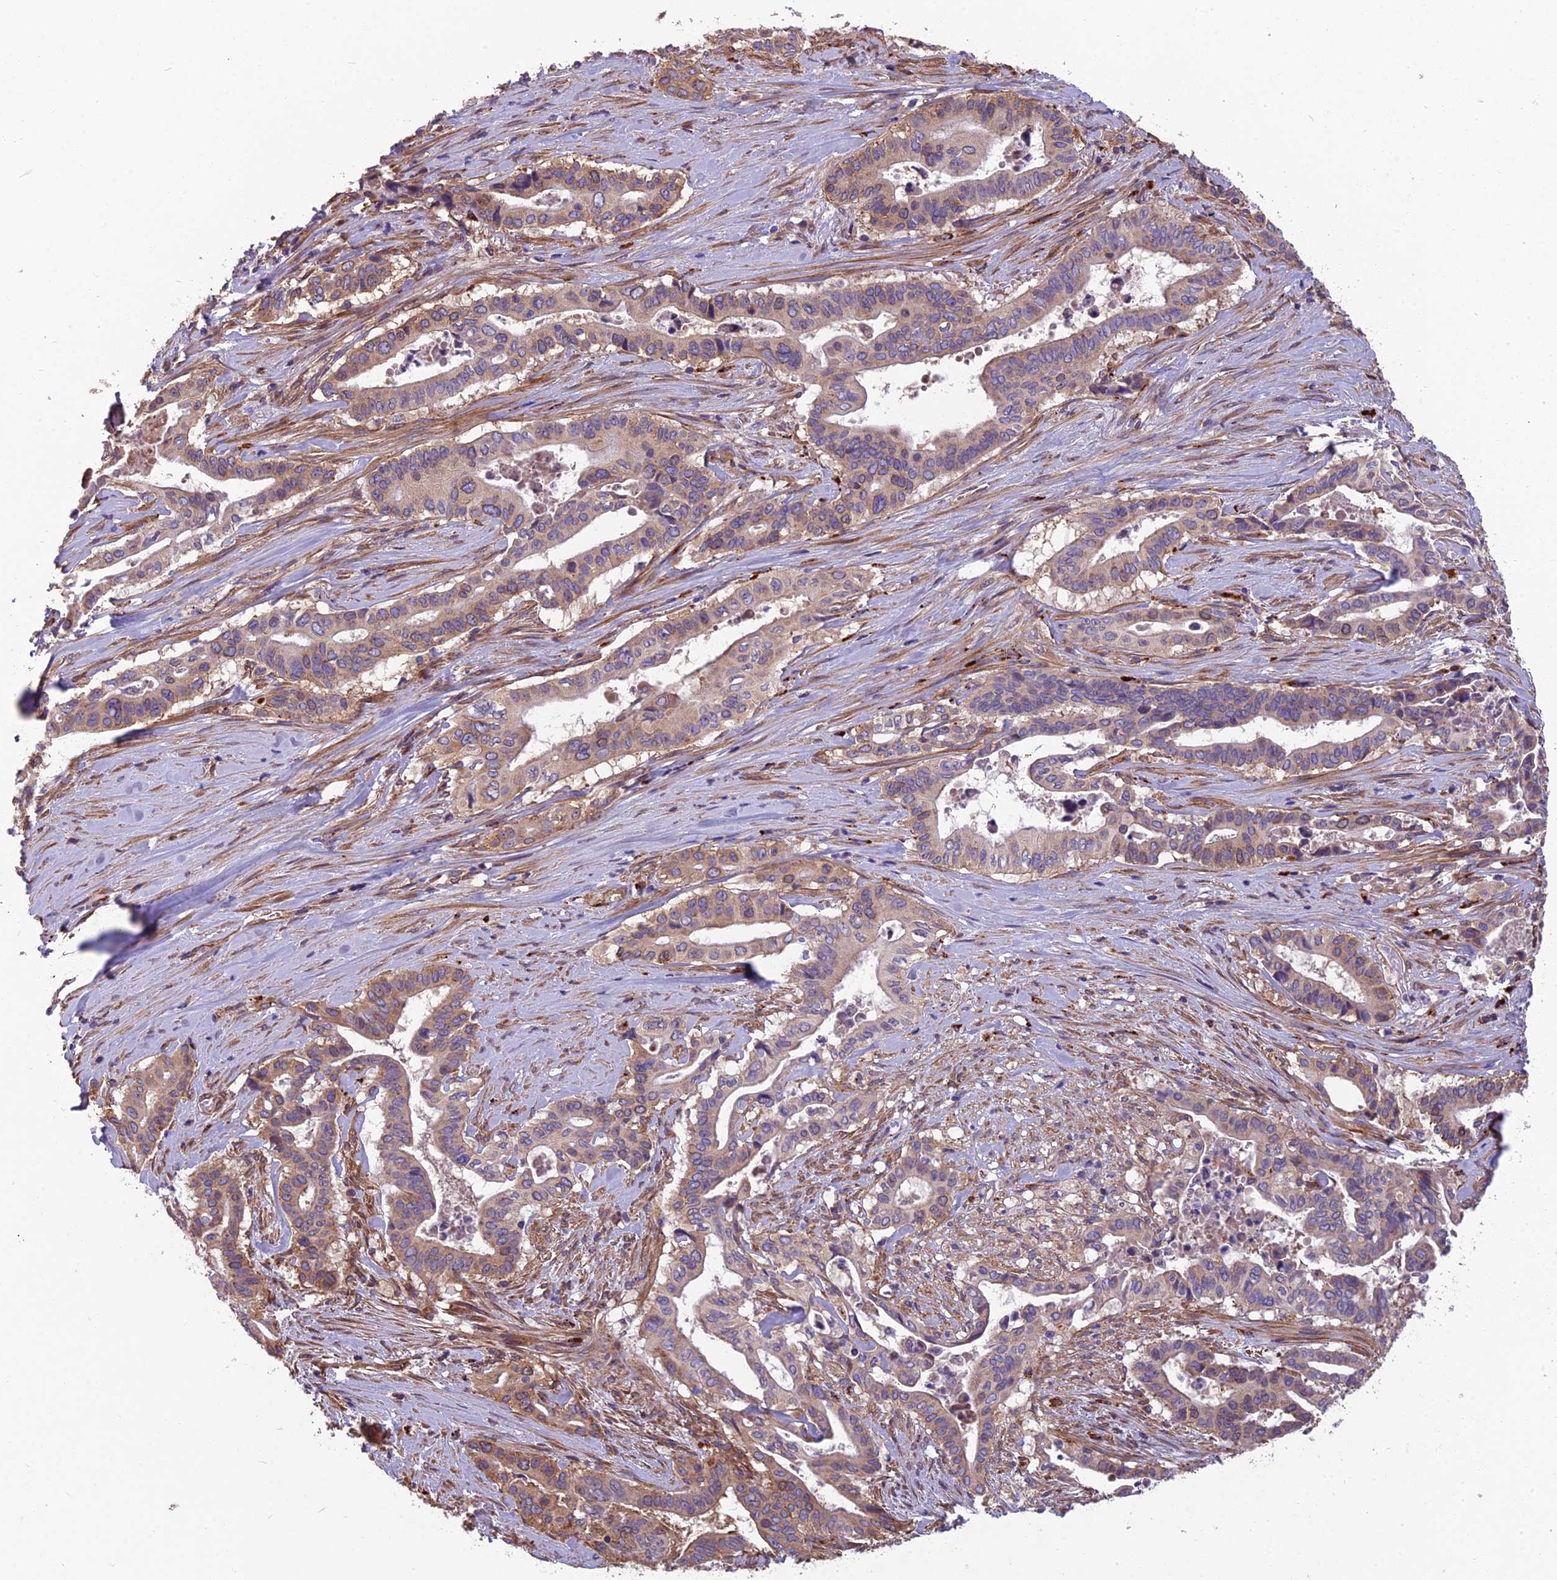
{"staining": {"intensity": "weak", "quantity": "25%-75%", "location": "cytoplasmic/membranous"}, "tissue": "pancreatic cancer", "cell_type": "Tumor cells", "image_type": "cancer", "snomed": [{"axis": "morphology", "description": "Adenocarcinoma, NOS"}, {"axis": "topography", "description": "Pancreas"}], "caption": "Protein expression analysis of pancreatic adenocarcinoma reveals weak cytoplasmic/membranous staining in about 25%-75% of tumor cells.", "gene": "SPDL1", "patient": {"sex": "female", "age": 77}}